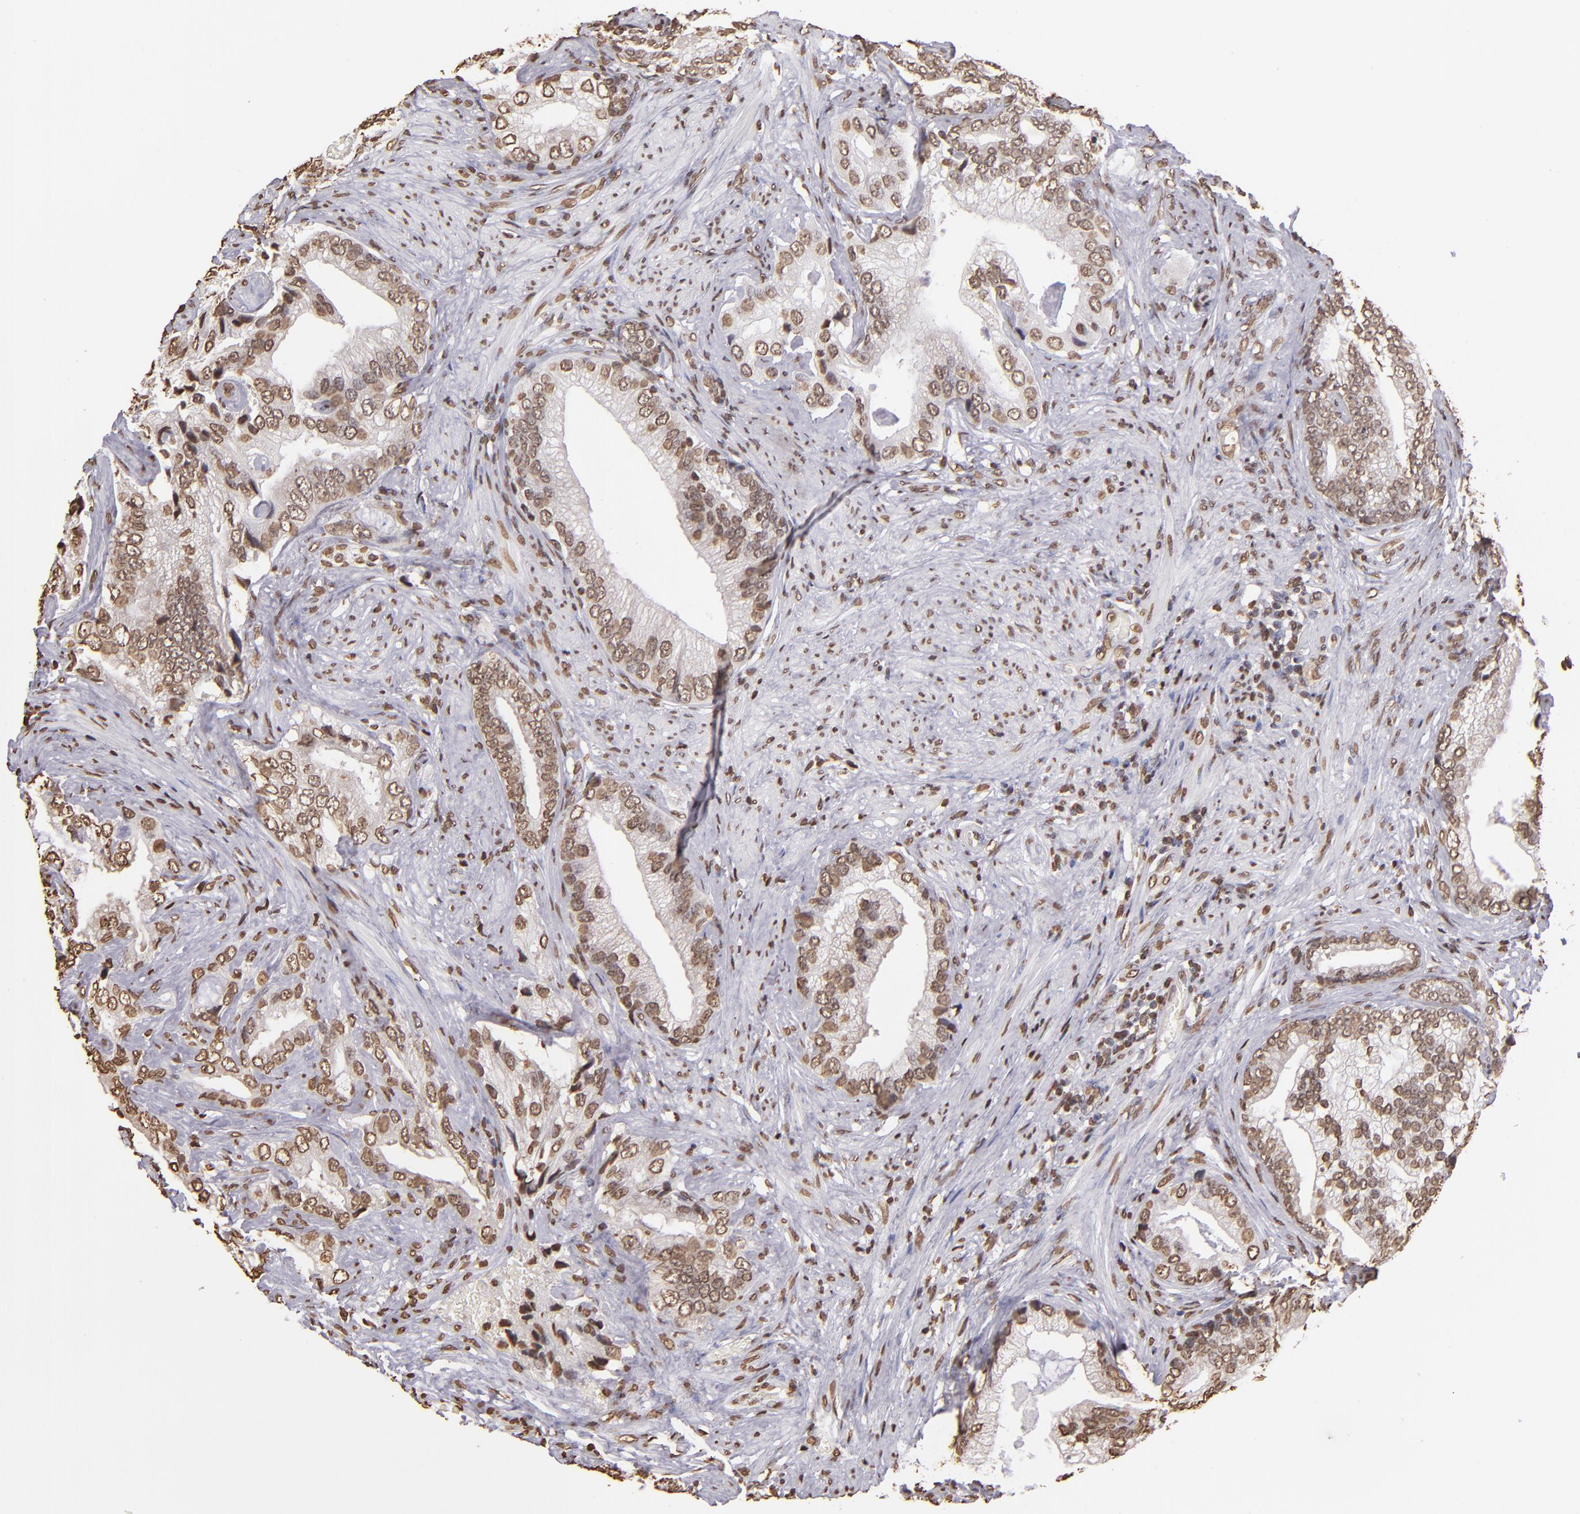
{"staining": {"intensity": "moderate", "quantity": ">75%", "location": "nuclear"}, "tissue": "prostate cancer", "cell_type": "Tumor cells", "image_type": "cancer", "snomed": [{"axis": "morphology", "description": "Adenocarcinoma, Low grade"}, {"axis": "topography", "description": "Prostate"}], "caption": "This photomicrograph displays prostate adenocarcinoma (low-grade) stained with immunohistochemistry to label a protein in brown. The nuclear of tumor cells show moderate positivity for the protein. Nuclei are counter-stained blue.", "gene": "LBX1", "patient": {"sex": "male", "age": 71}}